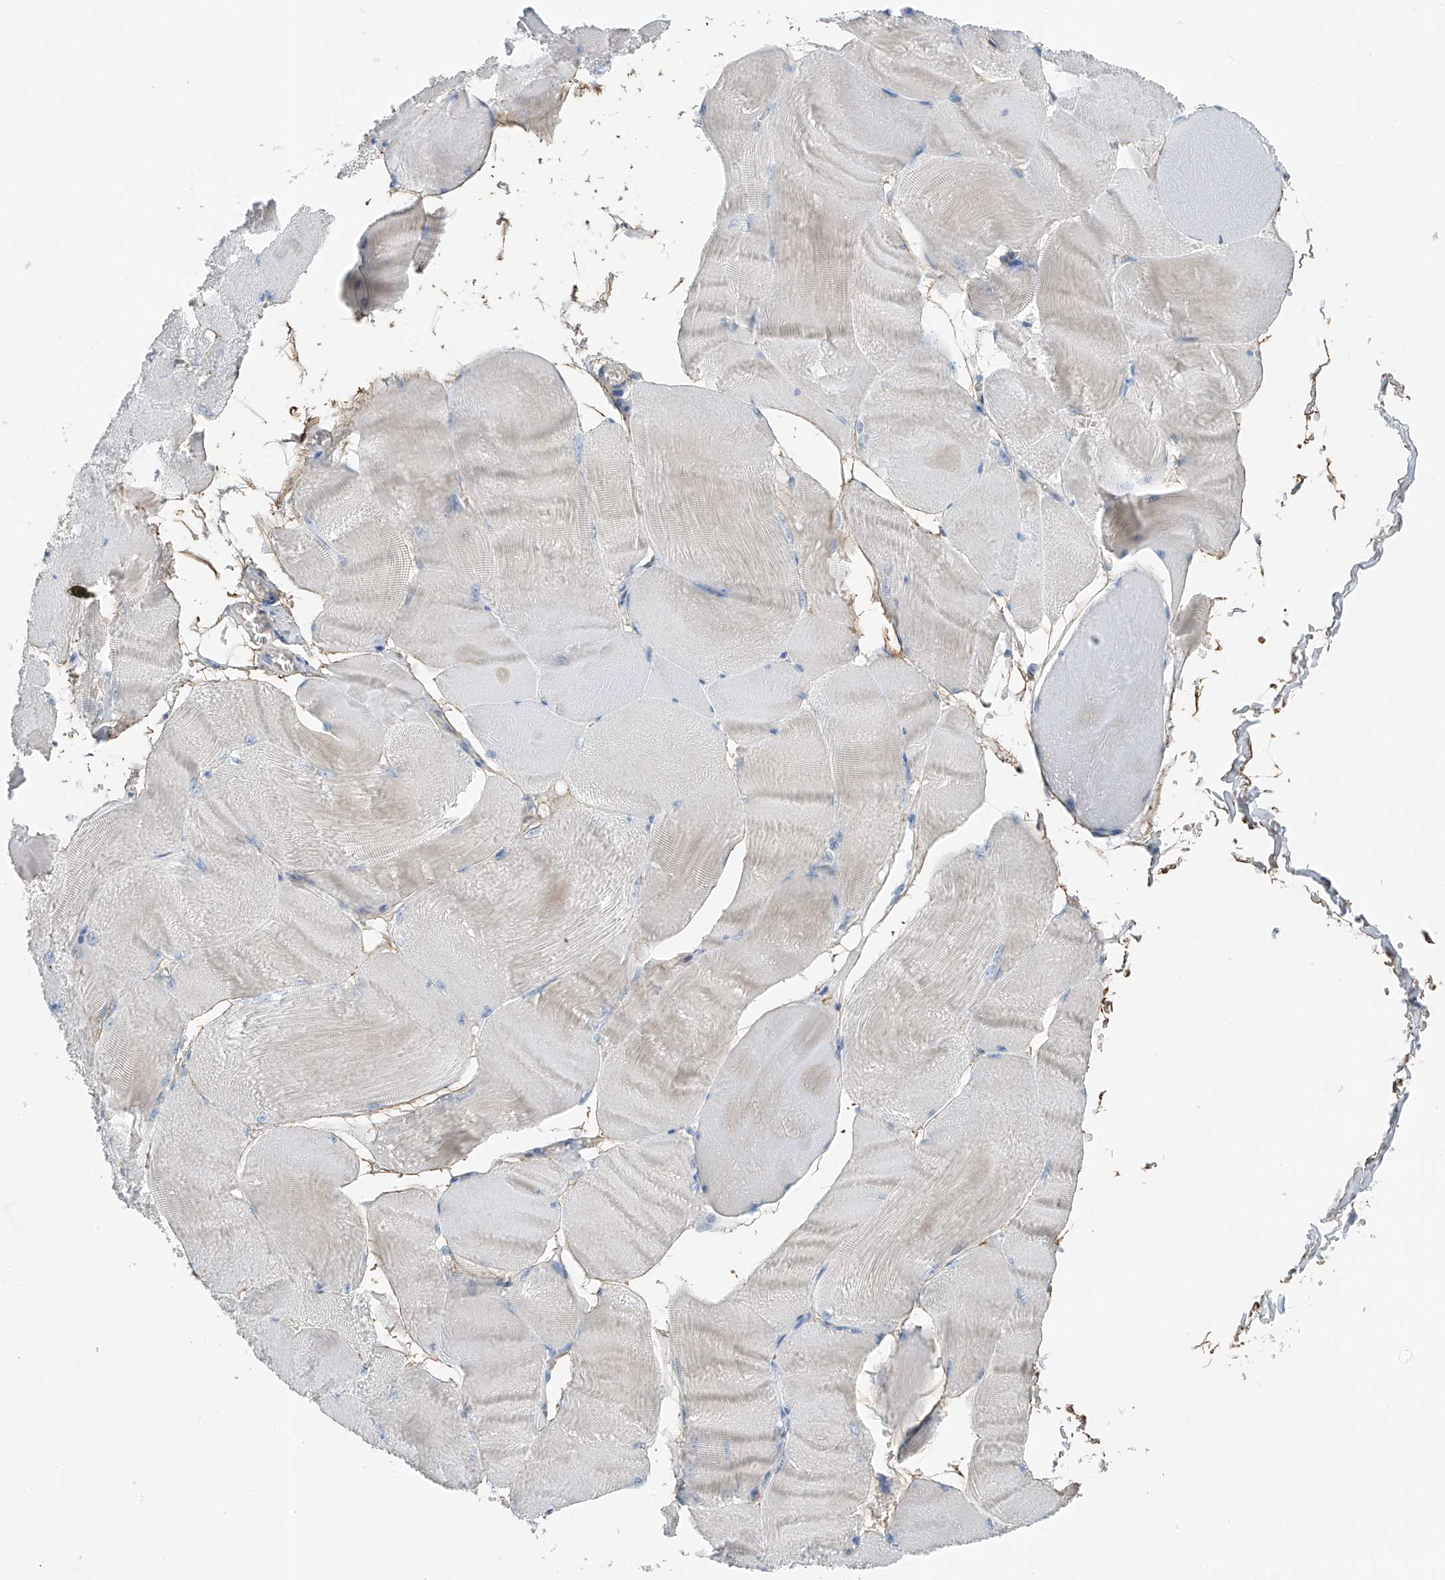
{"staining": {"intensity": "negative", "quantity": "none", "location": "none"}, "tissue": "skeletal muscle", "cell_type": "Myocytes", "image_type": "normal", "snomed": [{"axis": "morphology", "description": "Normal tissue, NOS"}, {"axis": "morphology", "description": "Basal cell carcinoma"}, {"axis": "topography", "description": "Skeletal muscle"}], "caption": "A micrograph of skeletal muscle stained for a protein demonstrates no brown staining in myocytes.", "gene": "NALCN", "patient": {"sex": "female", "age": 64}}